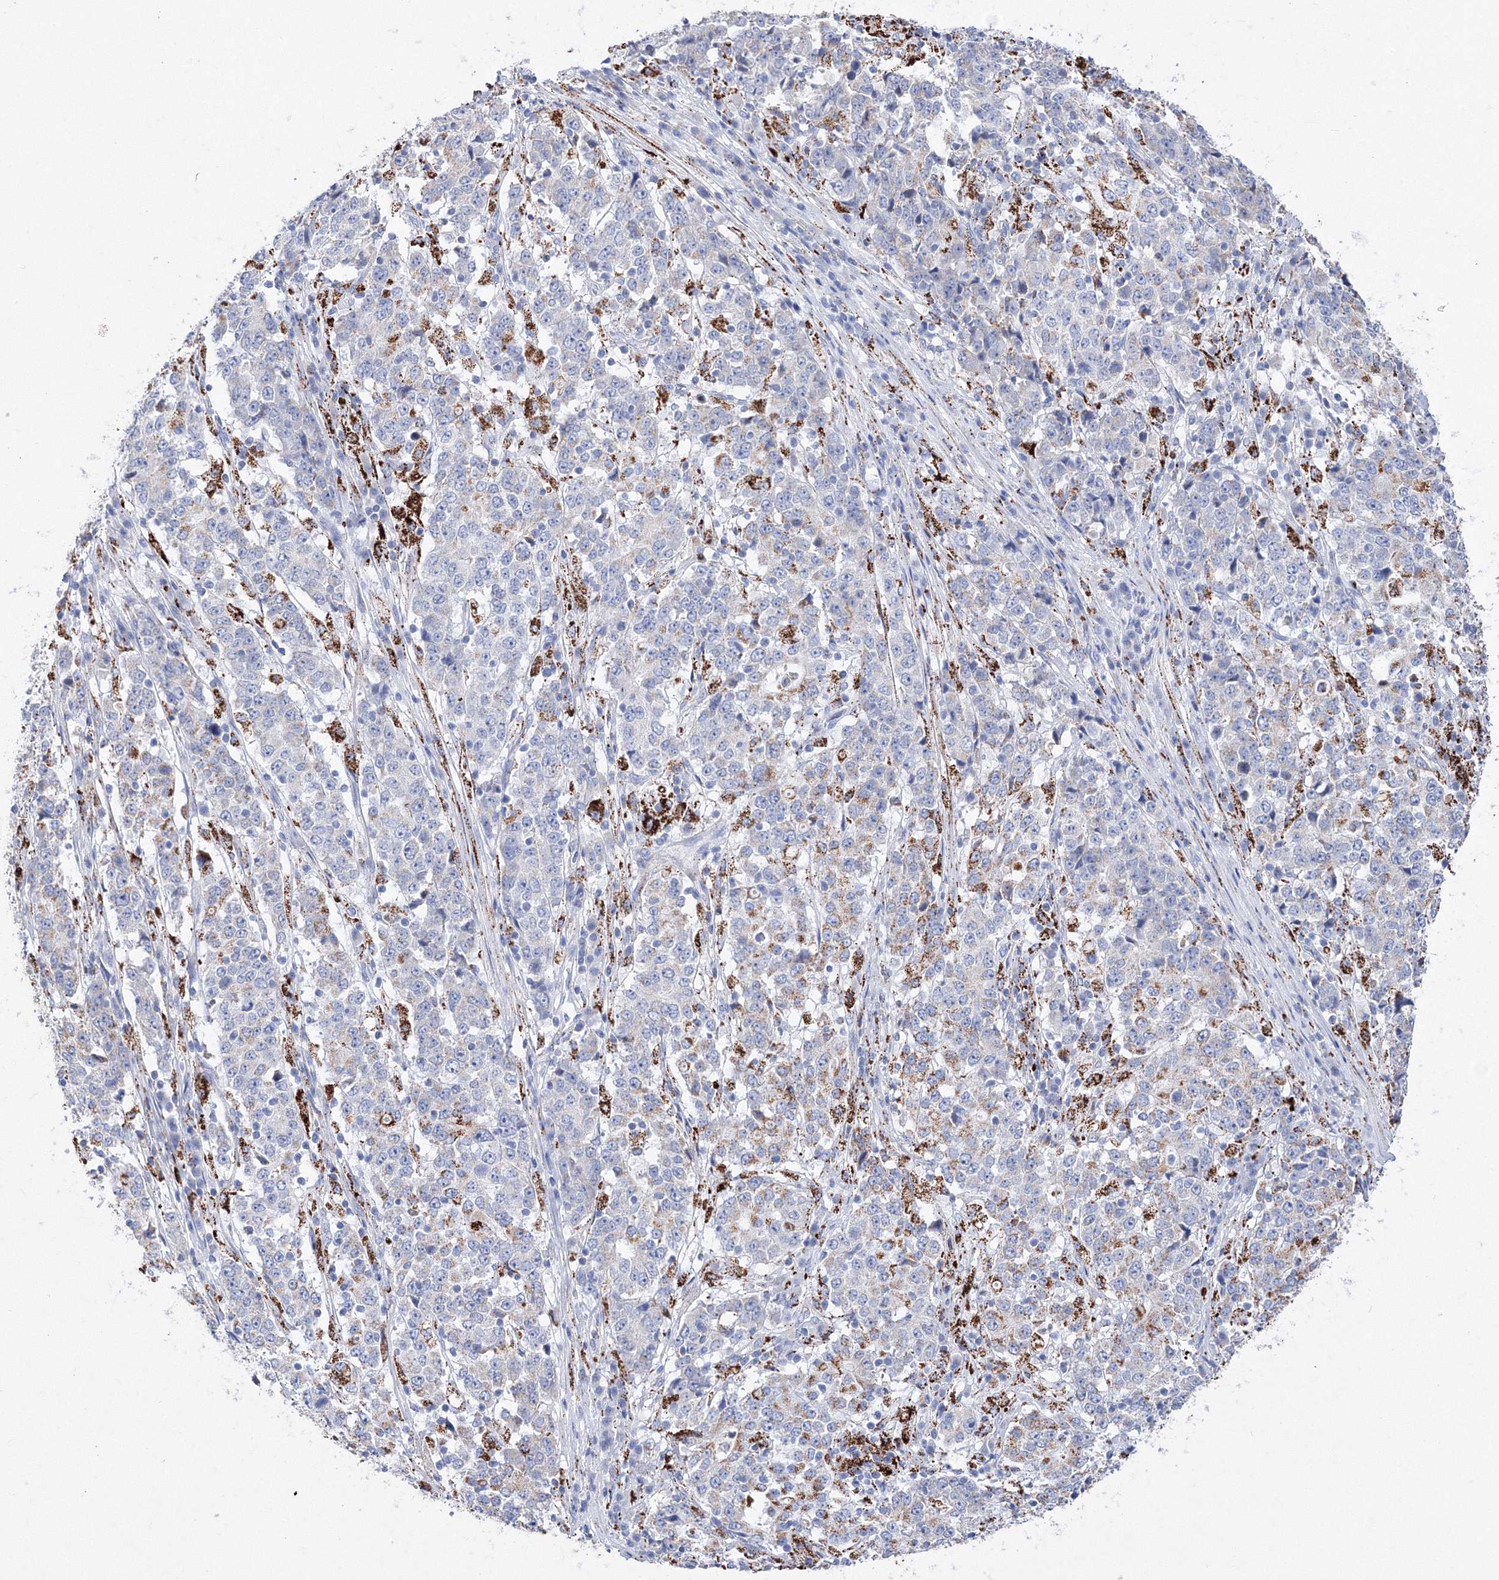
{"staining": {"intensity": "strong", "quantity": "<25%", "location": "cytoplasmic/membranous"}, "tissue": "stomach cancer", "cell_type": "Tumor cells", "image_type": "cancer", "snomed": [{"axis": "morphology", "description": "Adenocarcinoma, NOS"}, {"axis": "topography", "description": "Stomach"}], "caption": "Immunohistochemical staining of stomach adenocarcinoma reveals medium levels of strong cytoplasmic/membranous protein expression in about <25% of tumor cells. The staining was performed using DAB (3,3'-diaminobenzidine), with brown indicating positive protein expression. Nuclei are stained blue with hematoxylin.", "gene": "MERTK", "patient": {"sex": "male", "age": 59}}